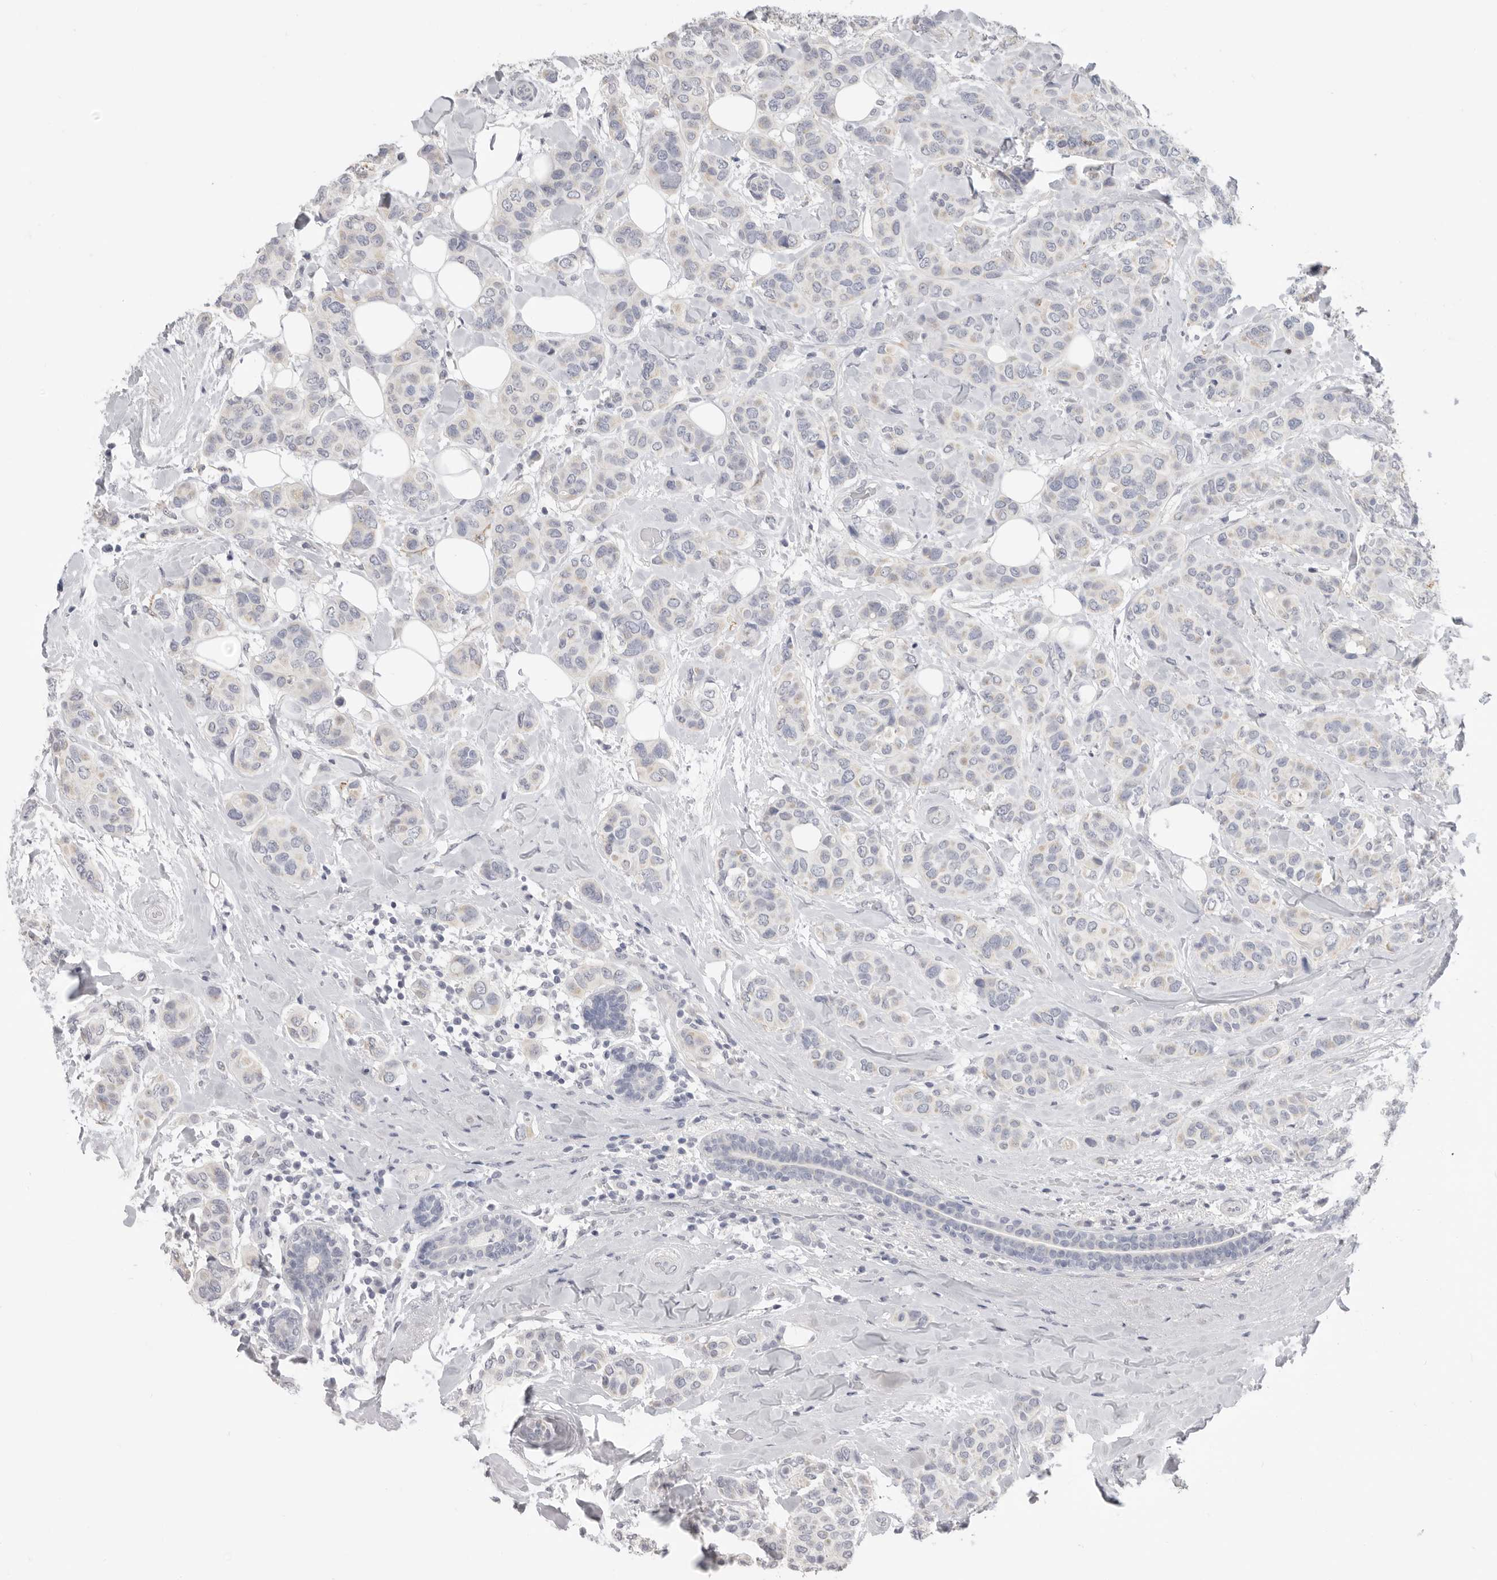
{"staining": {"intensity": "negative", "quantity": "none", "location": "none"}, "tissue": "breast cancer", "cell_type": "Tumor cells", "image_type": "cancer", "snomed": [{"axis": "morphology", "description": "Lobular carcinoma"}, {"axis": "topography", "description": "Breast"}], "caption": "Tumor cells are negative for brown protein staining in breast cancer (lobular carcinoma).", "gene": "XIRP1", "patient": {"sex": "female", "age": 51}}